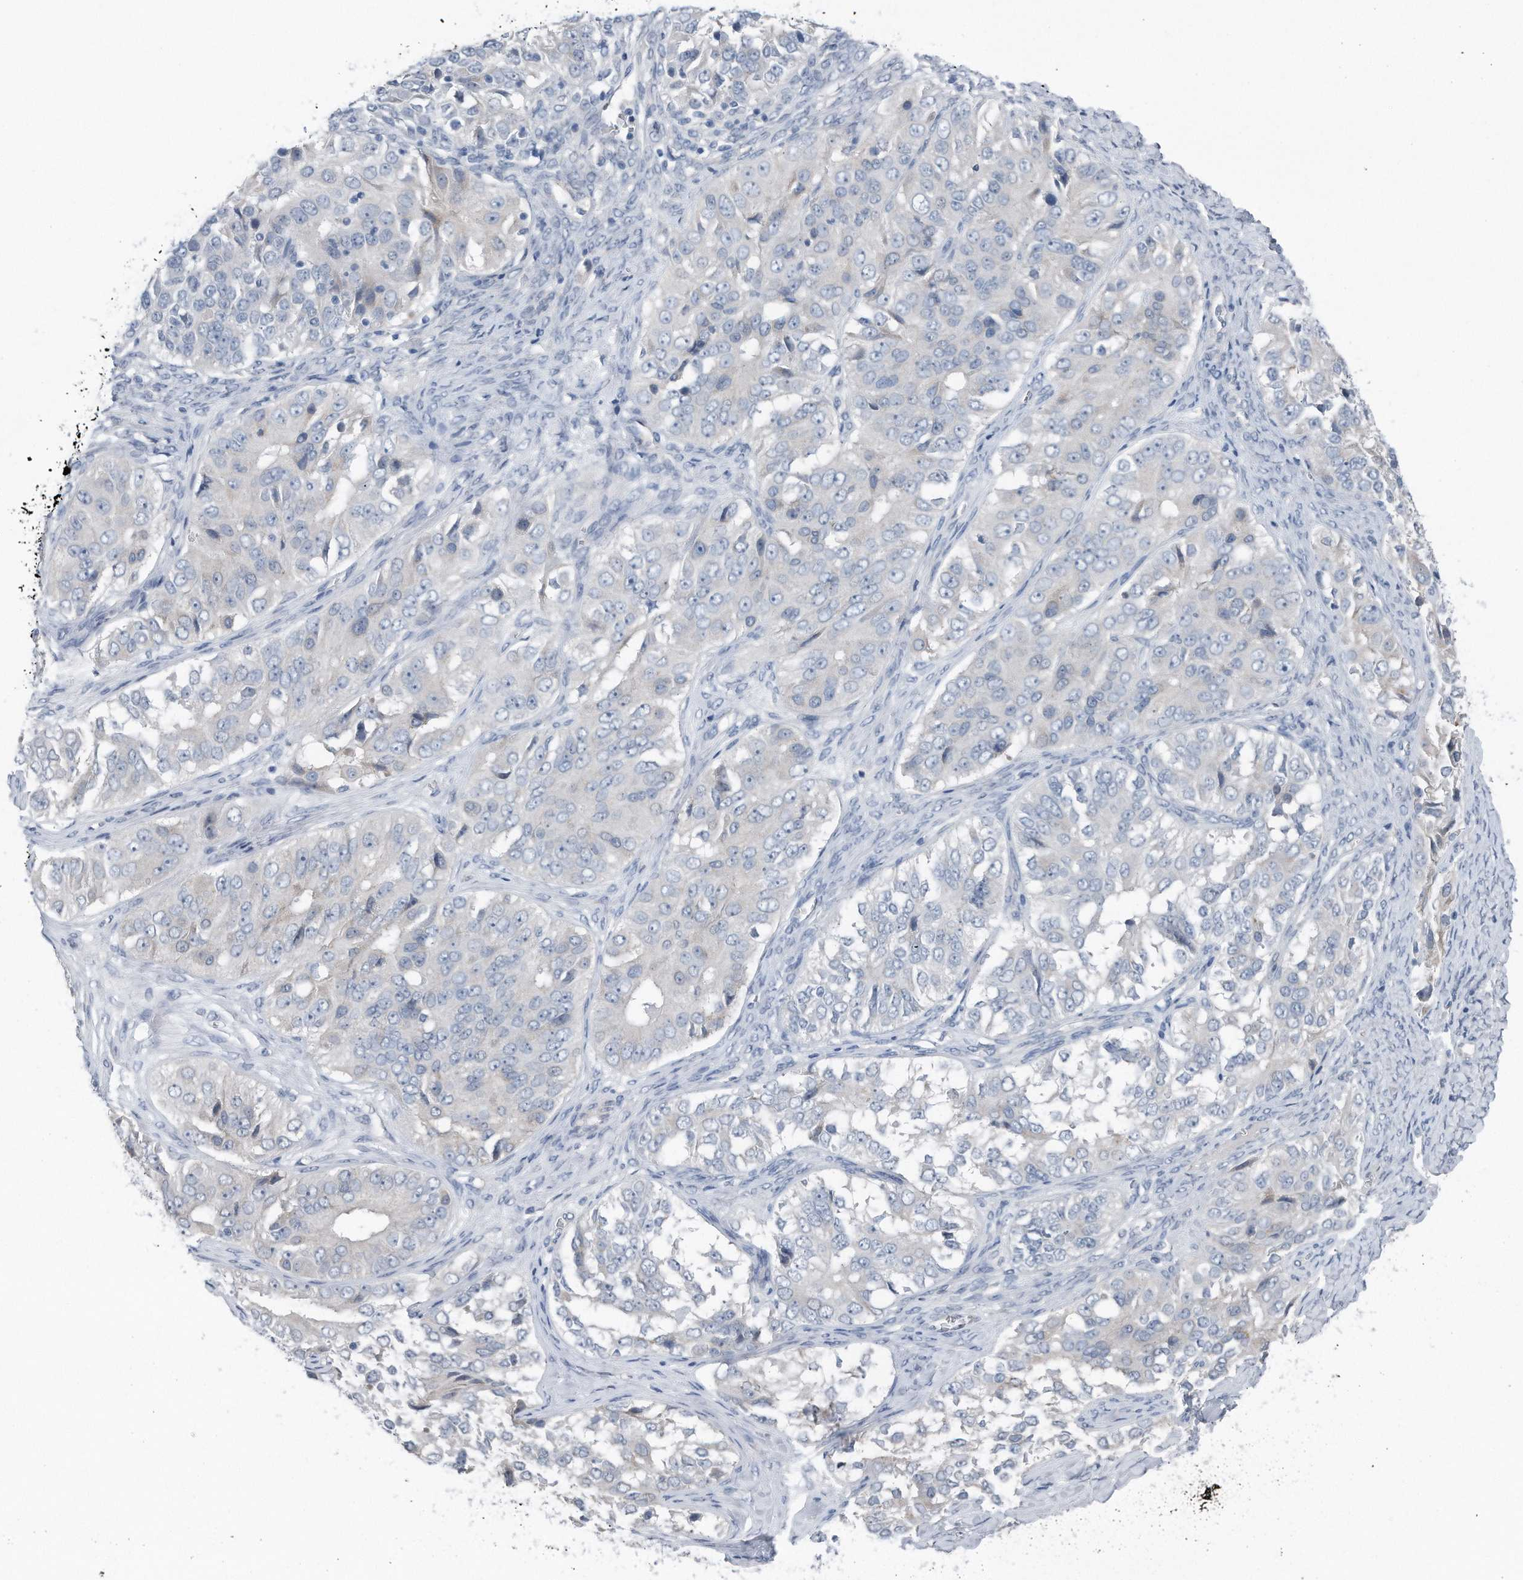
{"staining": {"intensity": "negative", "quantity": "none", "location": "none"}, "tissue": "ovarian cancer", "cell_type": "Tumor cells", "image_type": "cancer", "snomed": [{"axis": "morphology", "description": "Carcinoma, endometroid"}, {"axis": "topography", "description": "Ovary"}], "caption": "Human ovarian endometroid carcinoma stained for a protein using immunohistochemistry reveals no staining in tumor cells.", "gene": "YRDC", "patient": {"sex": "female", "age": 51}}